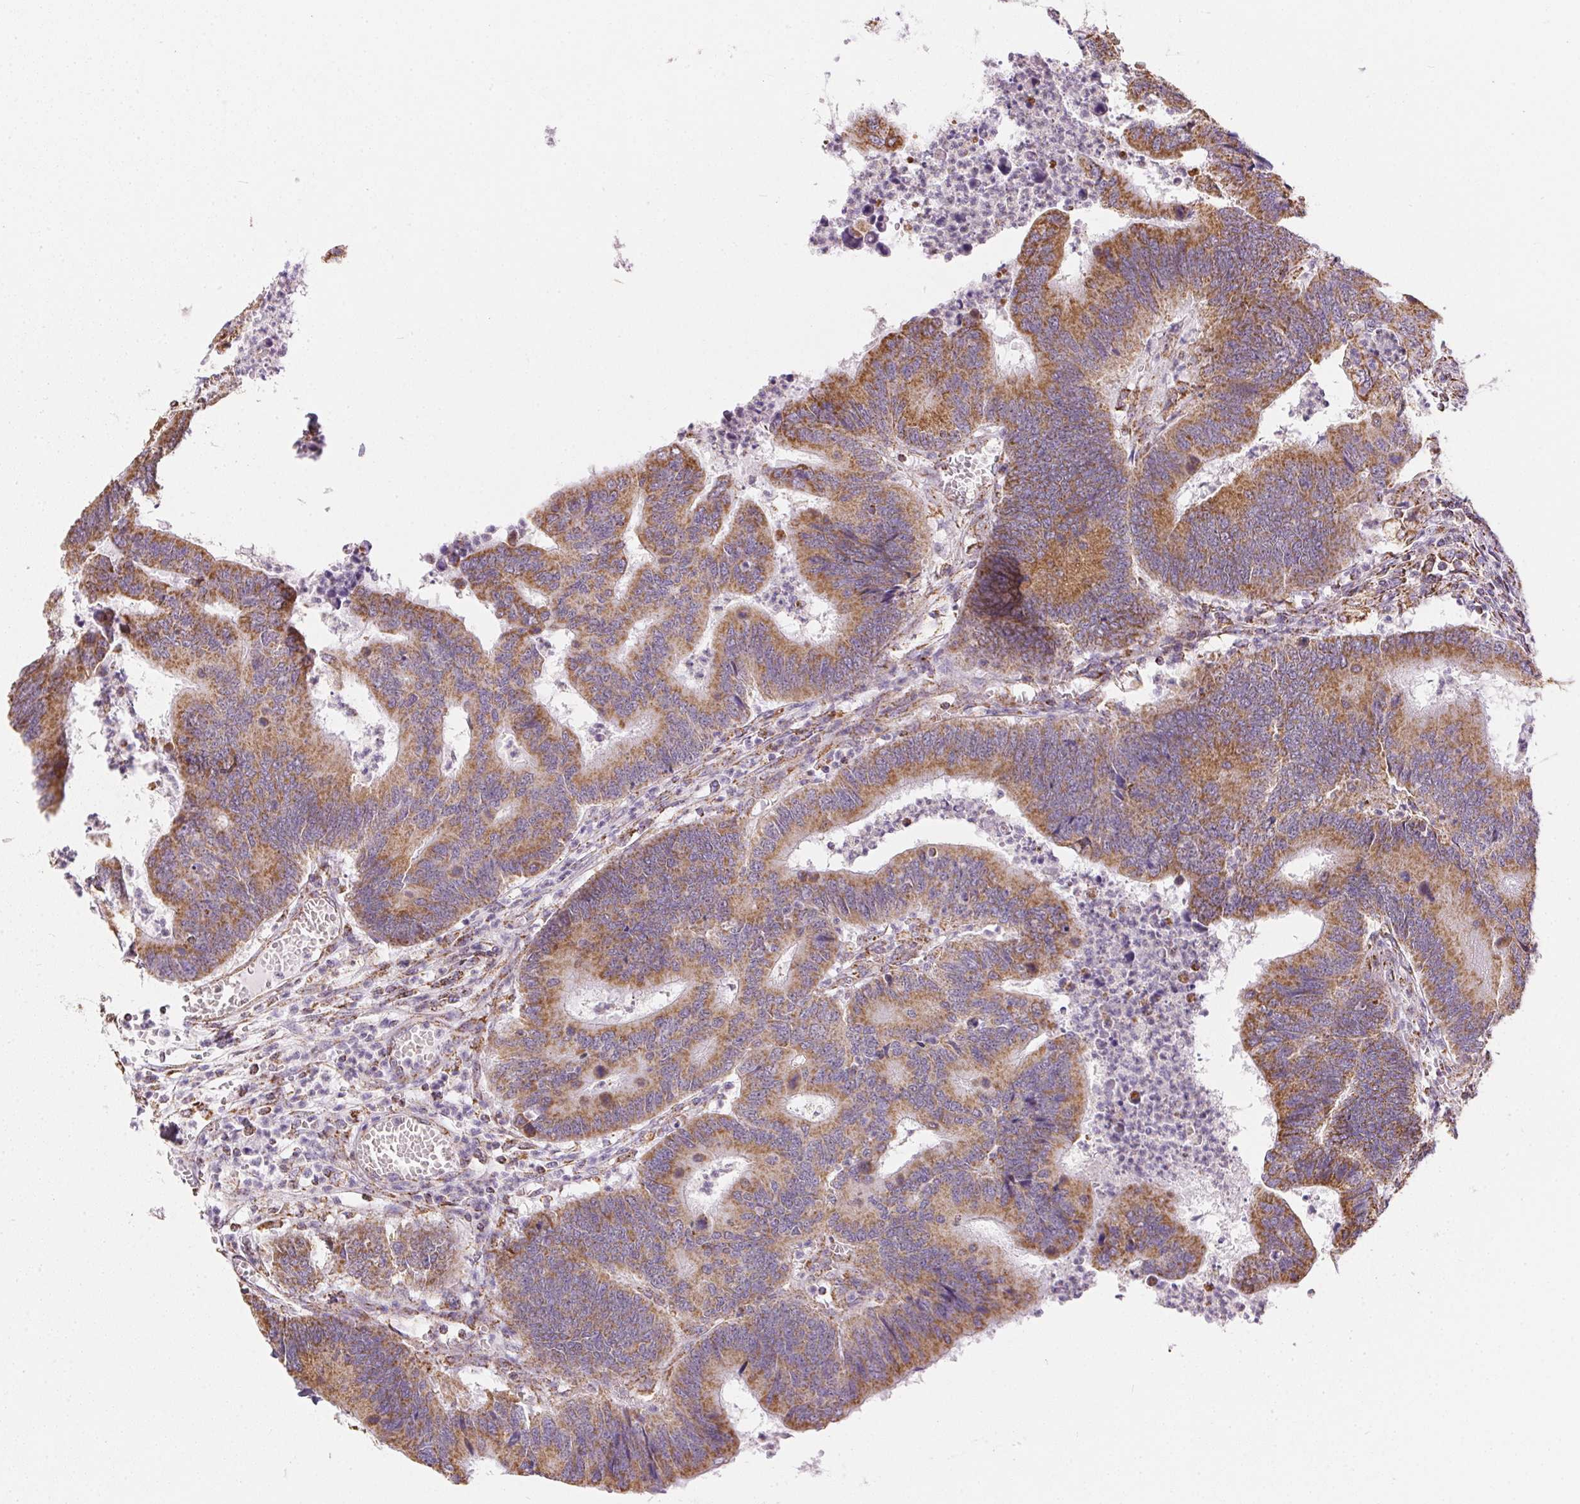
{"staining": {"intensity": "strong", "quantity": ">75%", "location": "cytoplasmic/membranous"}, "tissue": "colorectal cancer", "cell_type": "Tumor cells", "image_type": "cancer", "snomed": [{"axis": "morphology", "description": "Adenocarcinoma, NOS"}, {"axis": "topography", "description": "Colon"}], "caption": "About >75% of tumor cells in adenocarcinoma (colorectal) display strong cytoplasmic/membranous protein expression as visualized by brown immunohistochemical staining.", "gene": "MAPK11", "patient": {"sex": "female", "age": 67}}